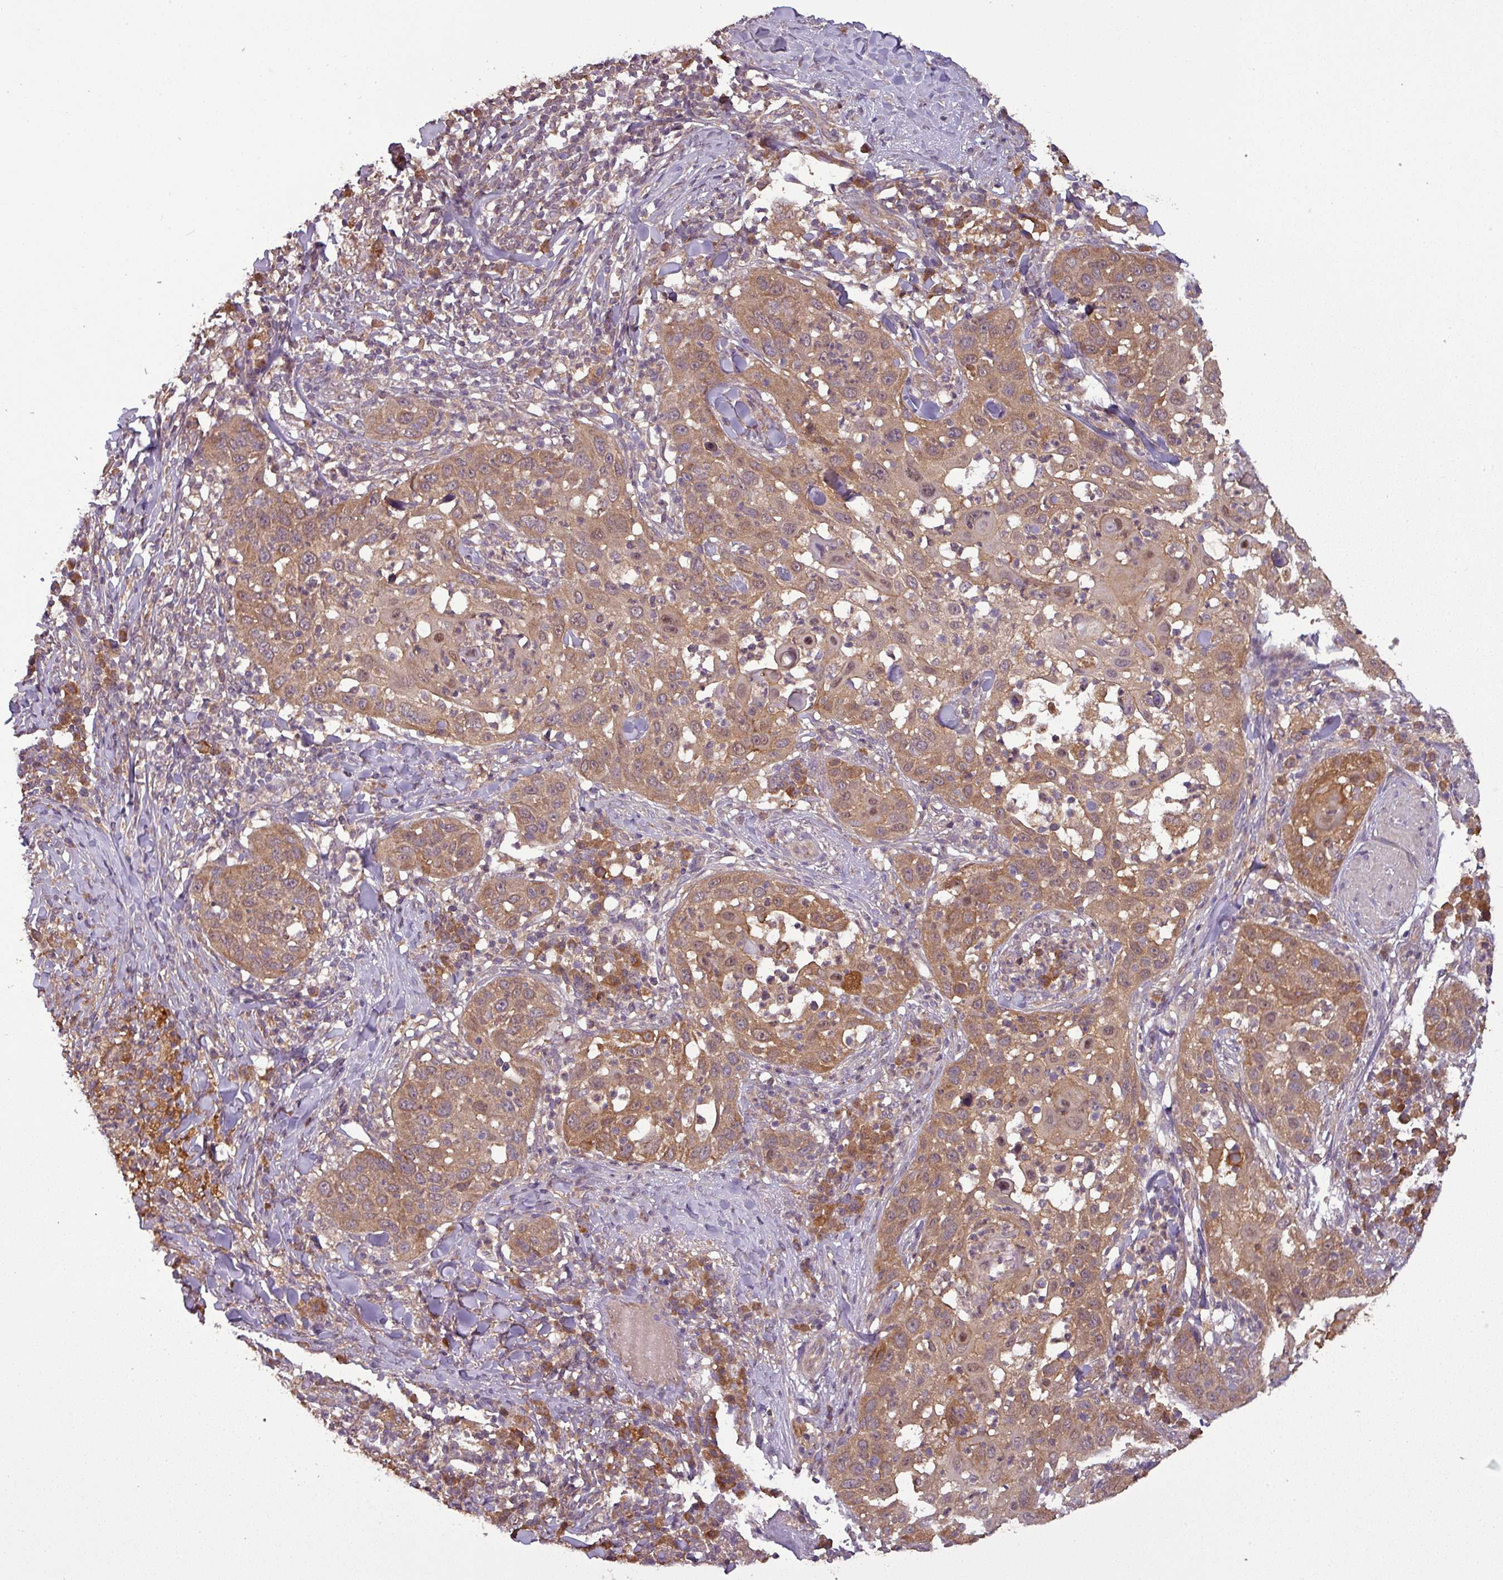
{"staining": {"intensity": "moderate", "quantity": ">75%", "location": "cytoplasmic/membranous"}, "tissue": "skin cancer", "cell_type": "Tumor cells", "image_type": "cancer", "snomed": [{"axis": "morphology", "description": "Squamous cell carcinoma, NOS"}, {"axis": "topography", "description": "Skin"}], "caption": "There is medium levels of moderate cytoplasmic/membranous positivity in tumor cells of skin squamous cell carcinoma, as demonstrated by immunohistochemical staining (brown color).", "gene": "NT5C3A", "patient": {"sex": "female", "age": 44}}